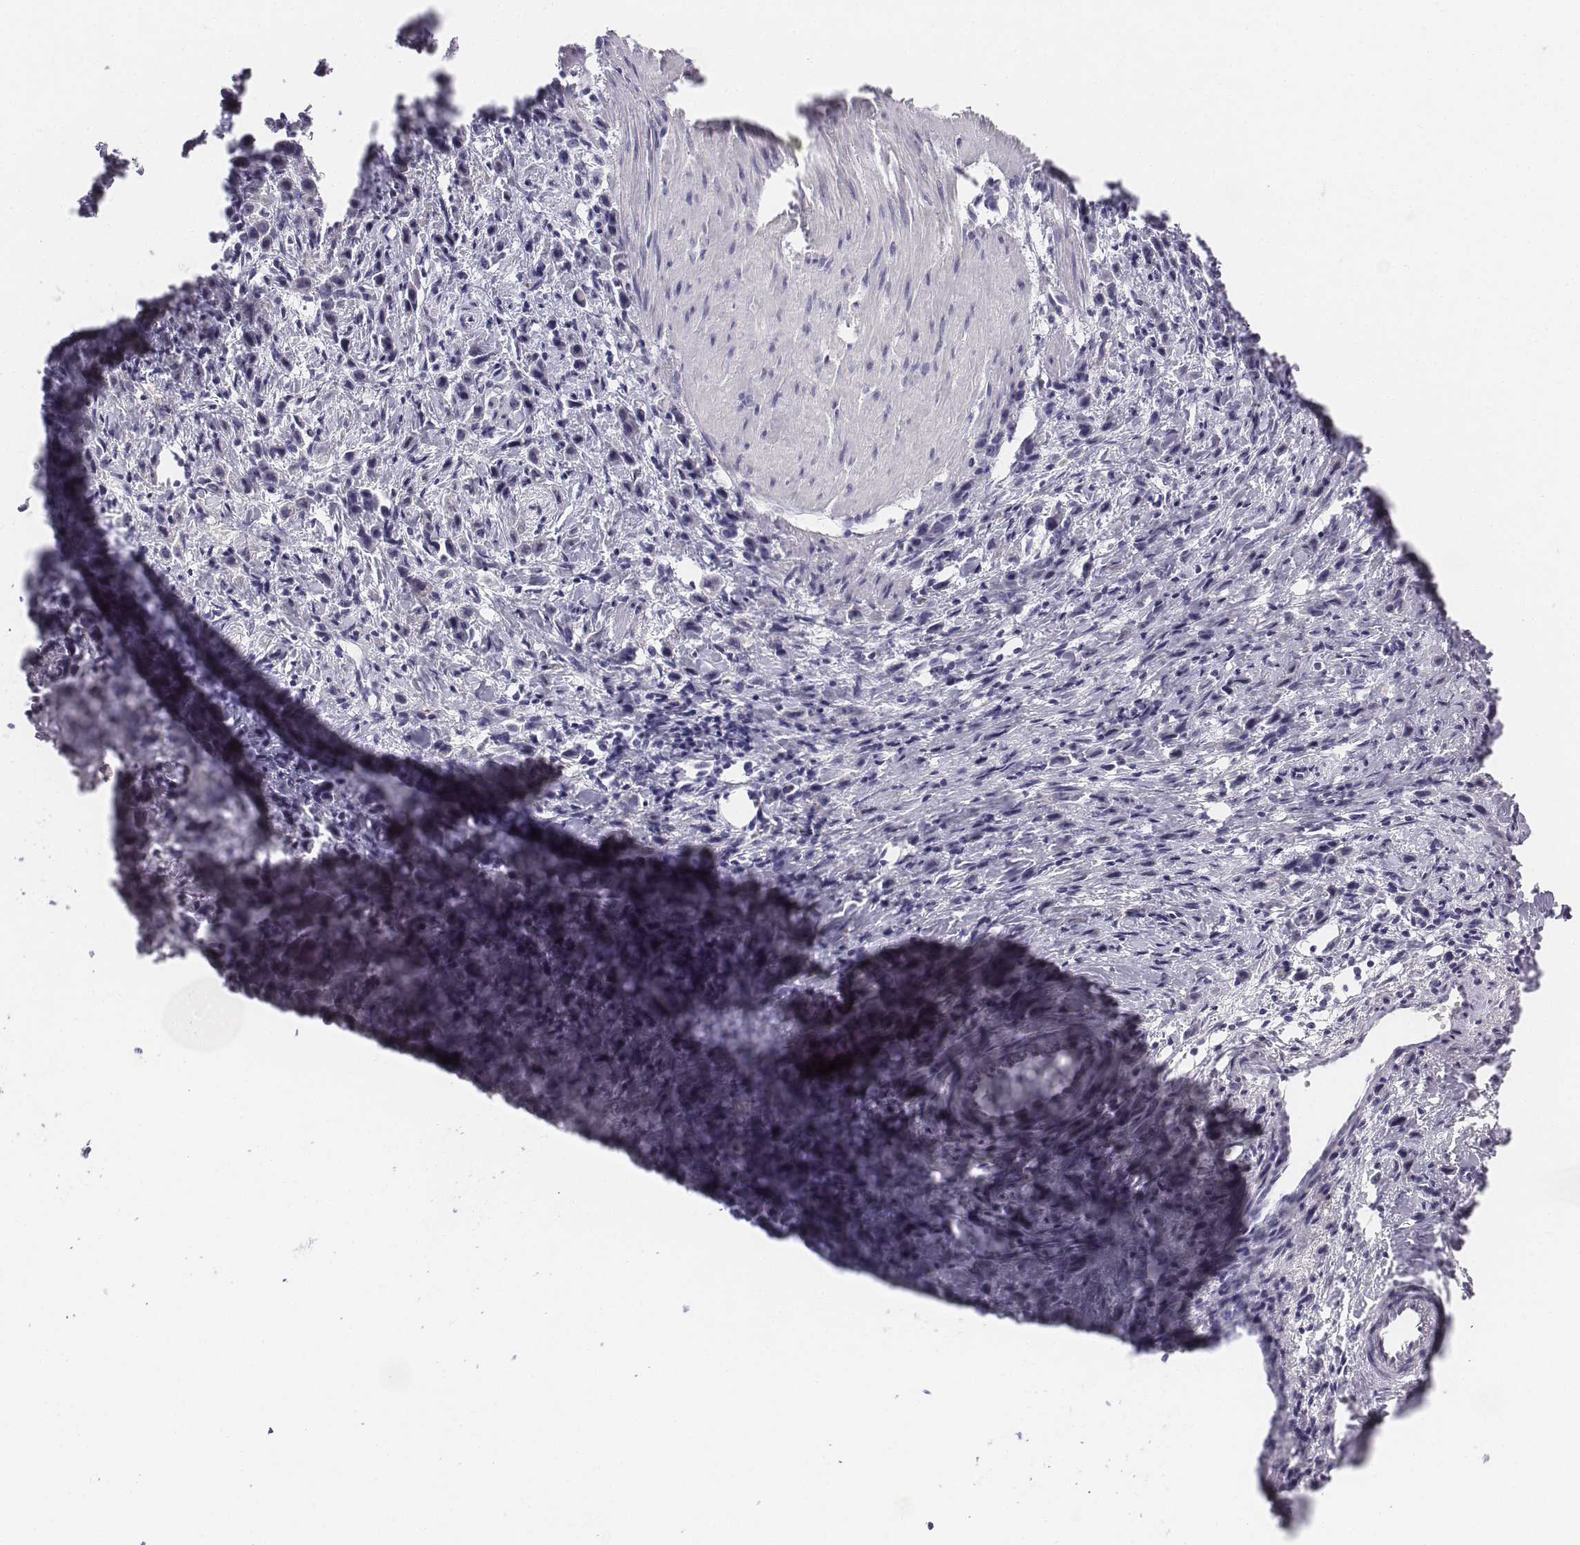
{"staining": {"intensity": "negative", "quantity": "none", "location": "none"}, "tissue": "stomach cancer", "cell_type": "Tumor cells", "image_type": "cancer", "snomed": [{"axis": "morphology", "description": "Adenocarcinoma, NOS"}, {"axis": "topography", "description": "Stomach"}], "caption": "IHC photomicrograph of neoplastic tissue: adenocarcinoma (stomach) stained with DAB (3,3'-diaminobenzidine) exhibits no significant protein expression in tumor cells.", "gene": "UCN2", "patient": {"sex": "male", "age": 47}}